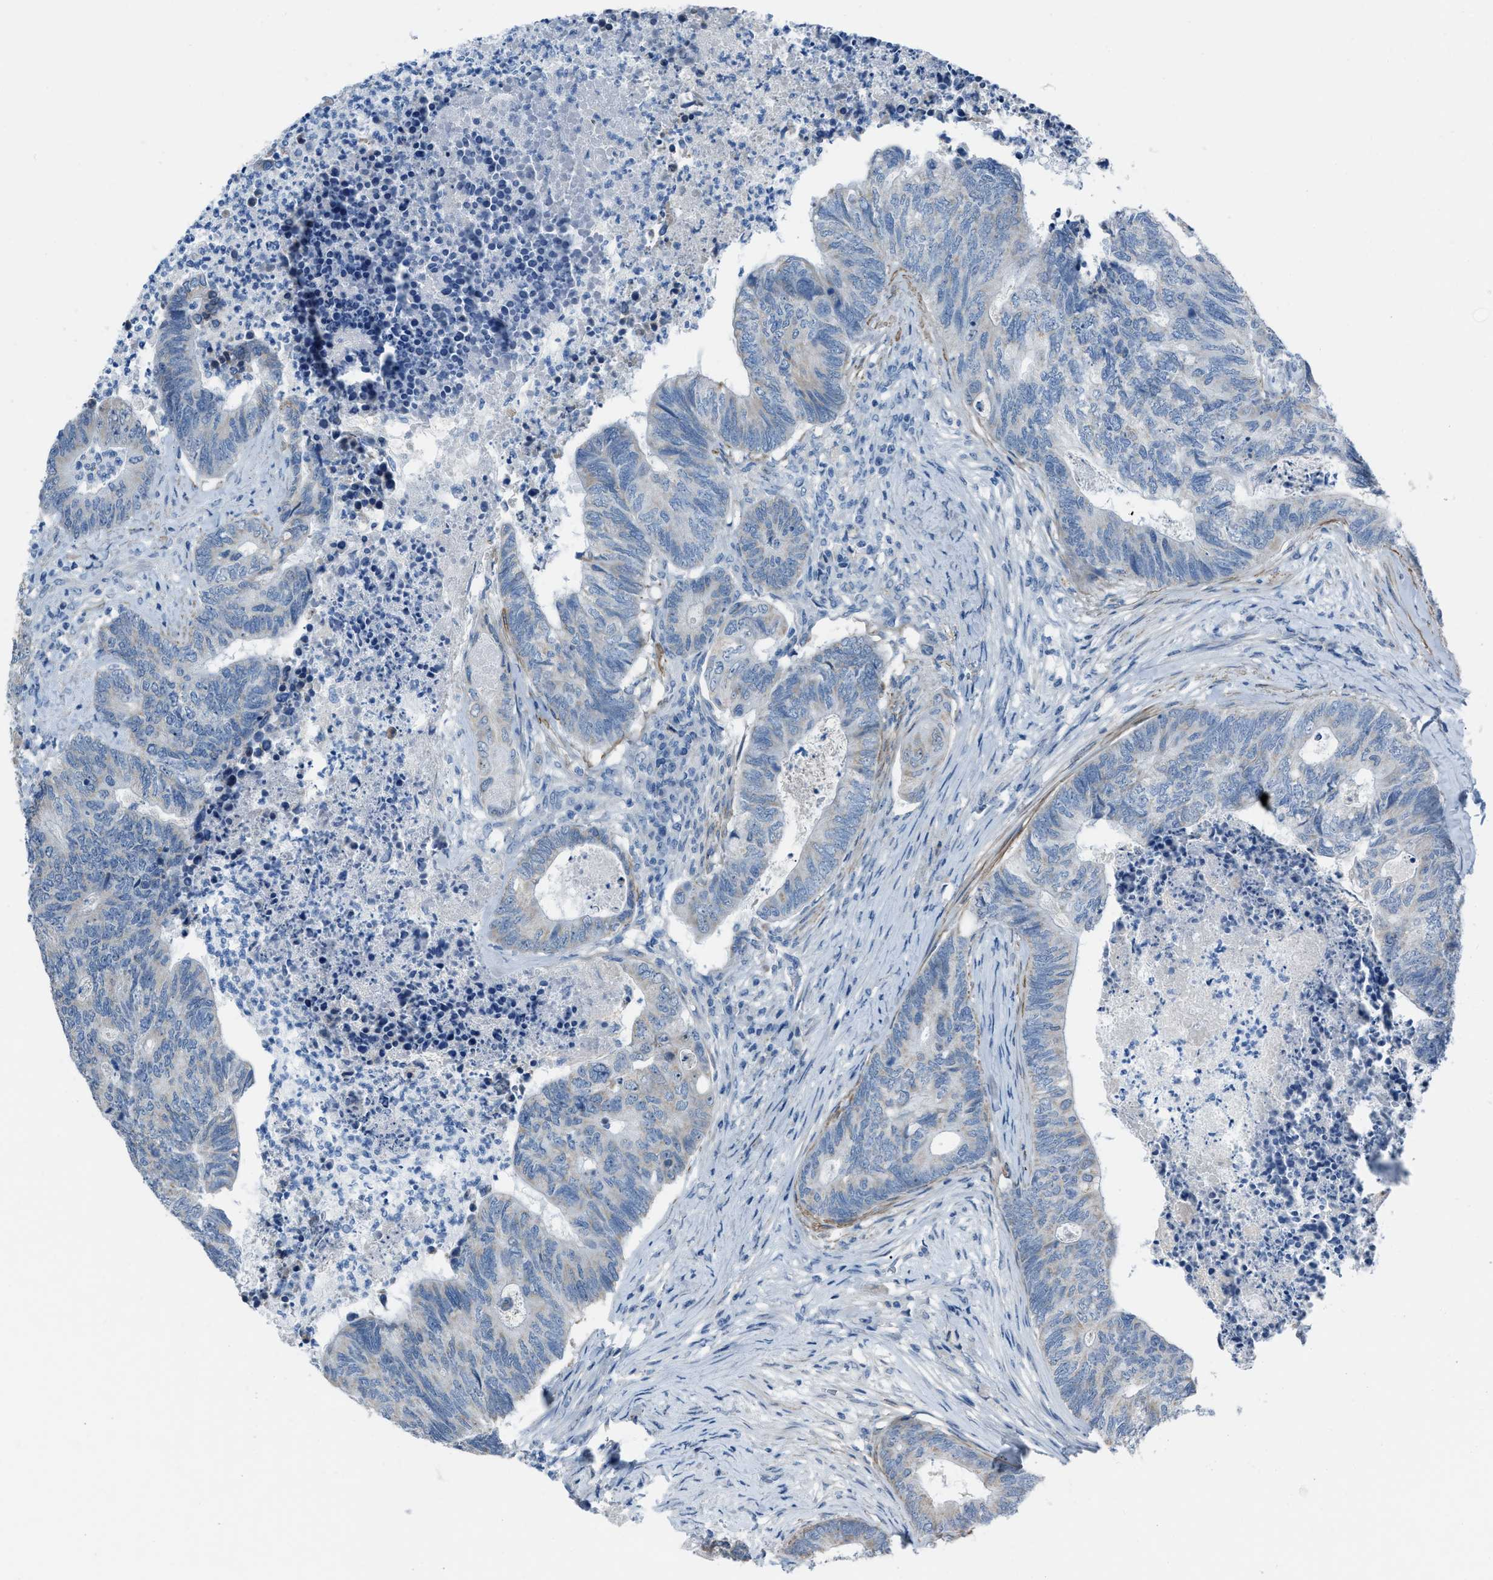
{"staining": {"intensity": "weak", "quantity": "<25%", "location": "cytoplasmic/membranous"}, "tissue": "colorectal cancer", "cell_type": "Tumor cells", "image_type": "cancer", "snomed": [{"axis": "morphology", "description": "Adenocarcinoma, NOS"}, {"axis": "topography", "description": "Colon"}], "caption": "There is no significant positivity in tumor cells of colorectal adenocarcinoma. (DAB immunohistochemistry (IHC) visualized using brightfield microscopy, high magnification).", "gene": "SPATC1L", "patient": {"sex": "female", "age": 67}}